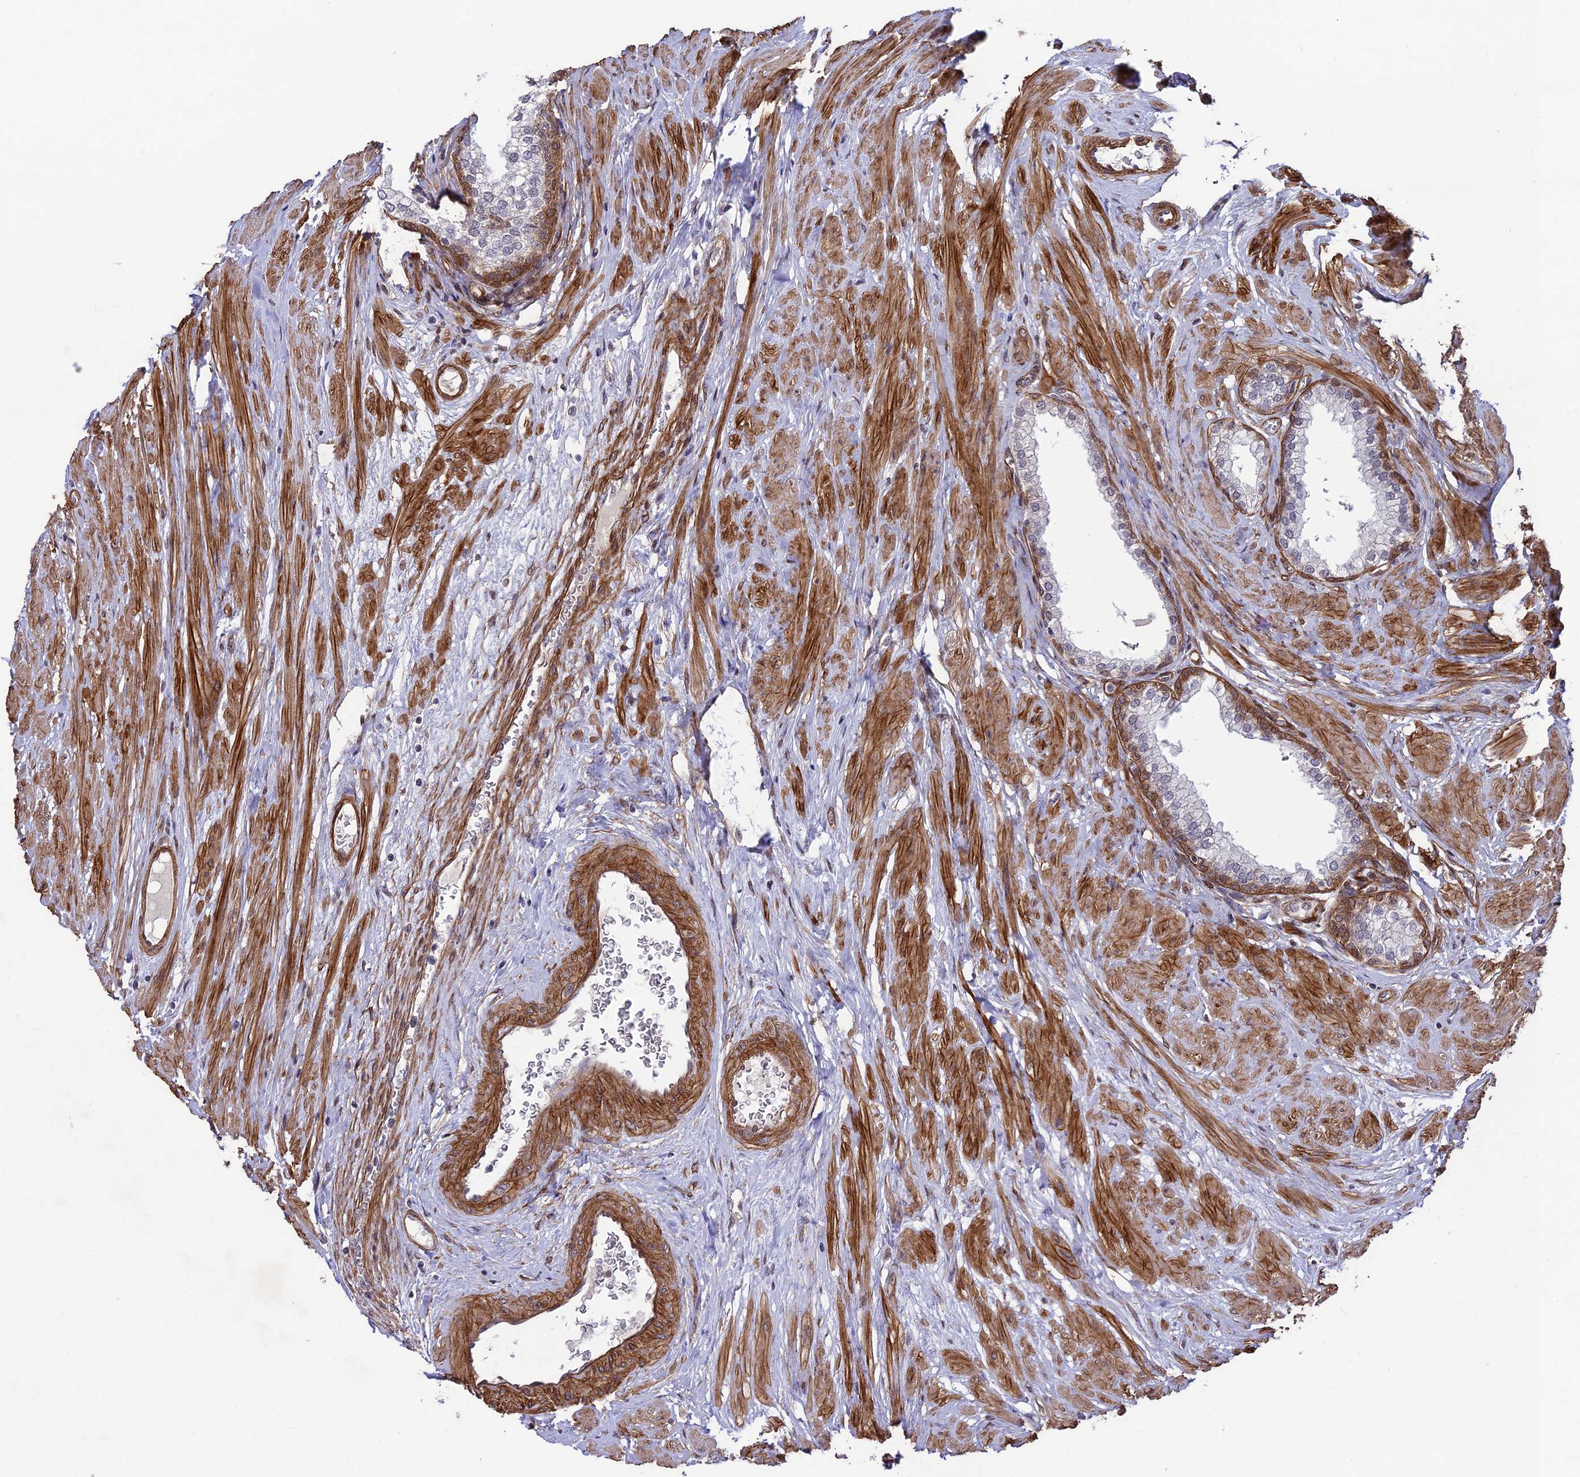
{"staining": {"intensity": "moderate", "quantity": "<25%", "location": "cytoplasmic/membranous"}, "tissue": "prostate", "cell_type": "Glandular cells", "image_type": "normal", "snomed": [{"axis": "morphology", "description": "Normal tissue, NOS"}, {"axis": "morphology", "description": "Urothelial carcinoma, Low grade"}, {"axis": "topography", "description": "Urinary bladder"}, {"axis": "topography", "description": "Prostate"}], "caption": "Prostate stained with DAB IHC displays low levels of moderate cytoplasmic/membranous staining in approximately <25% of glandular cells. (brown staining indicates protein expression, while blue staining denotes nuclei).", "gene": "TNS1", "patient": {"sex": "male", "age": 60}}